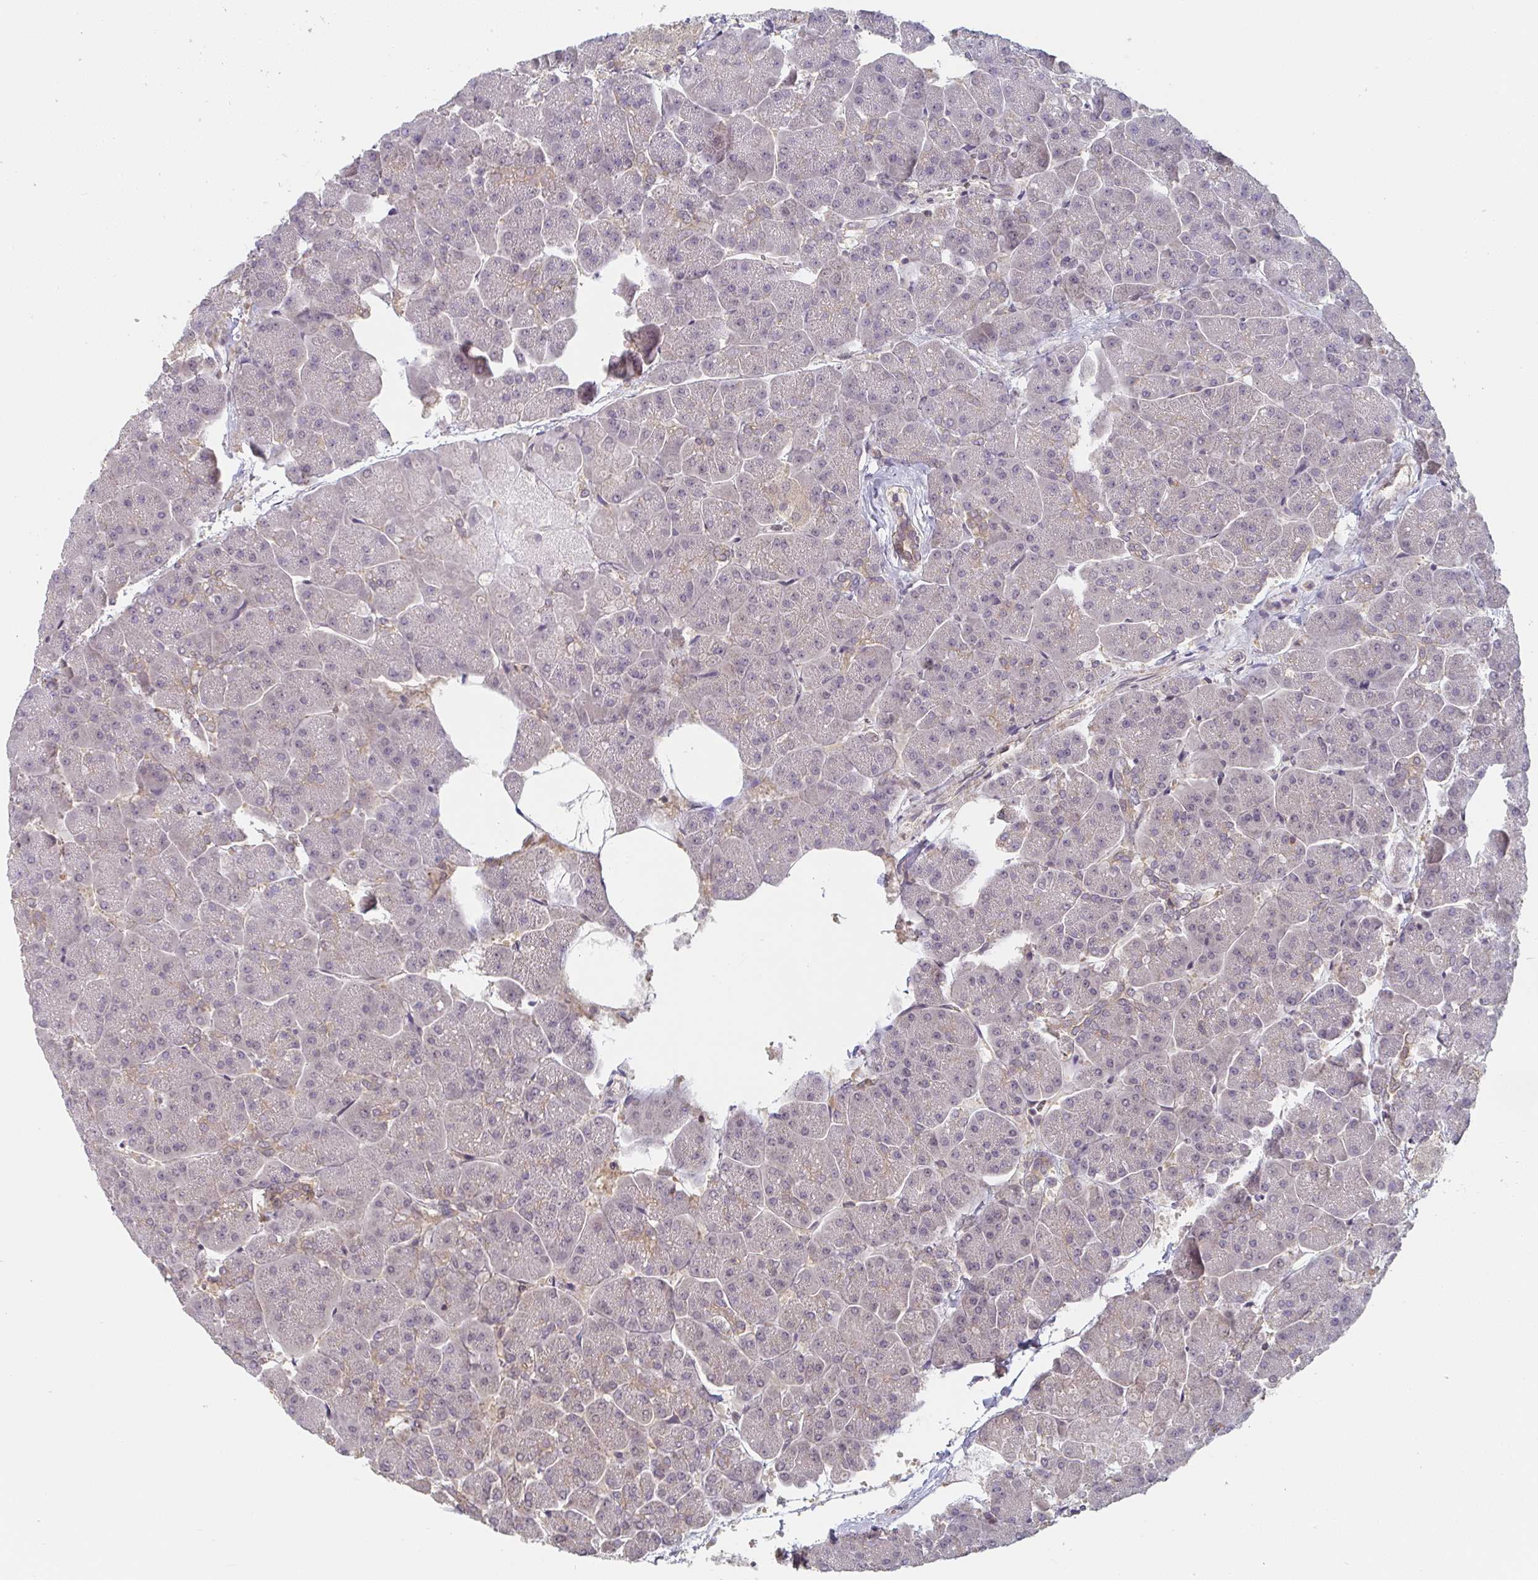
{"staining": {"intensity": "weak", "quantity": "<25%", "location": "cytoplasmic/membranous"}, "tissue": "pancreas", "cell_type": "Exocrine glandular cells", "image_type": "normal", "snomed": [{"axis": "morphology", "description": "Normal tissue, NOS"}, {"axis": "topography", "description": "Pancreas"}, {"axis": "topography", "description": "Peripheral nerve tissue"}], "caption": "Immunohistochemistry image of benign human pancreas stained for a protein (brown), which exhibits no positivity in exocrine glandular cells. Nuclei are stained in blue.", "gene": "RANGRF", "patient": {"sex": "male", "age": 54}}